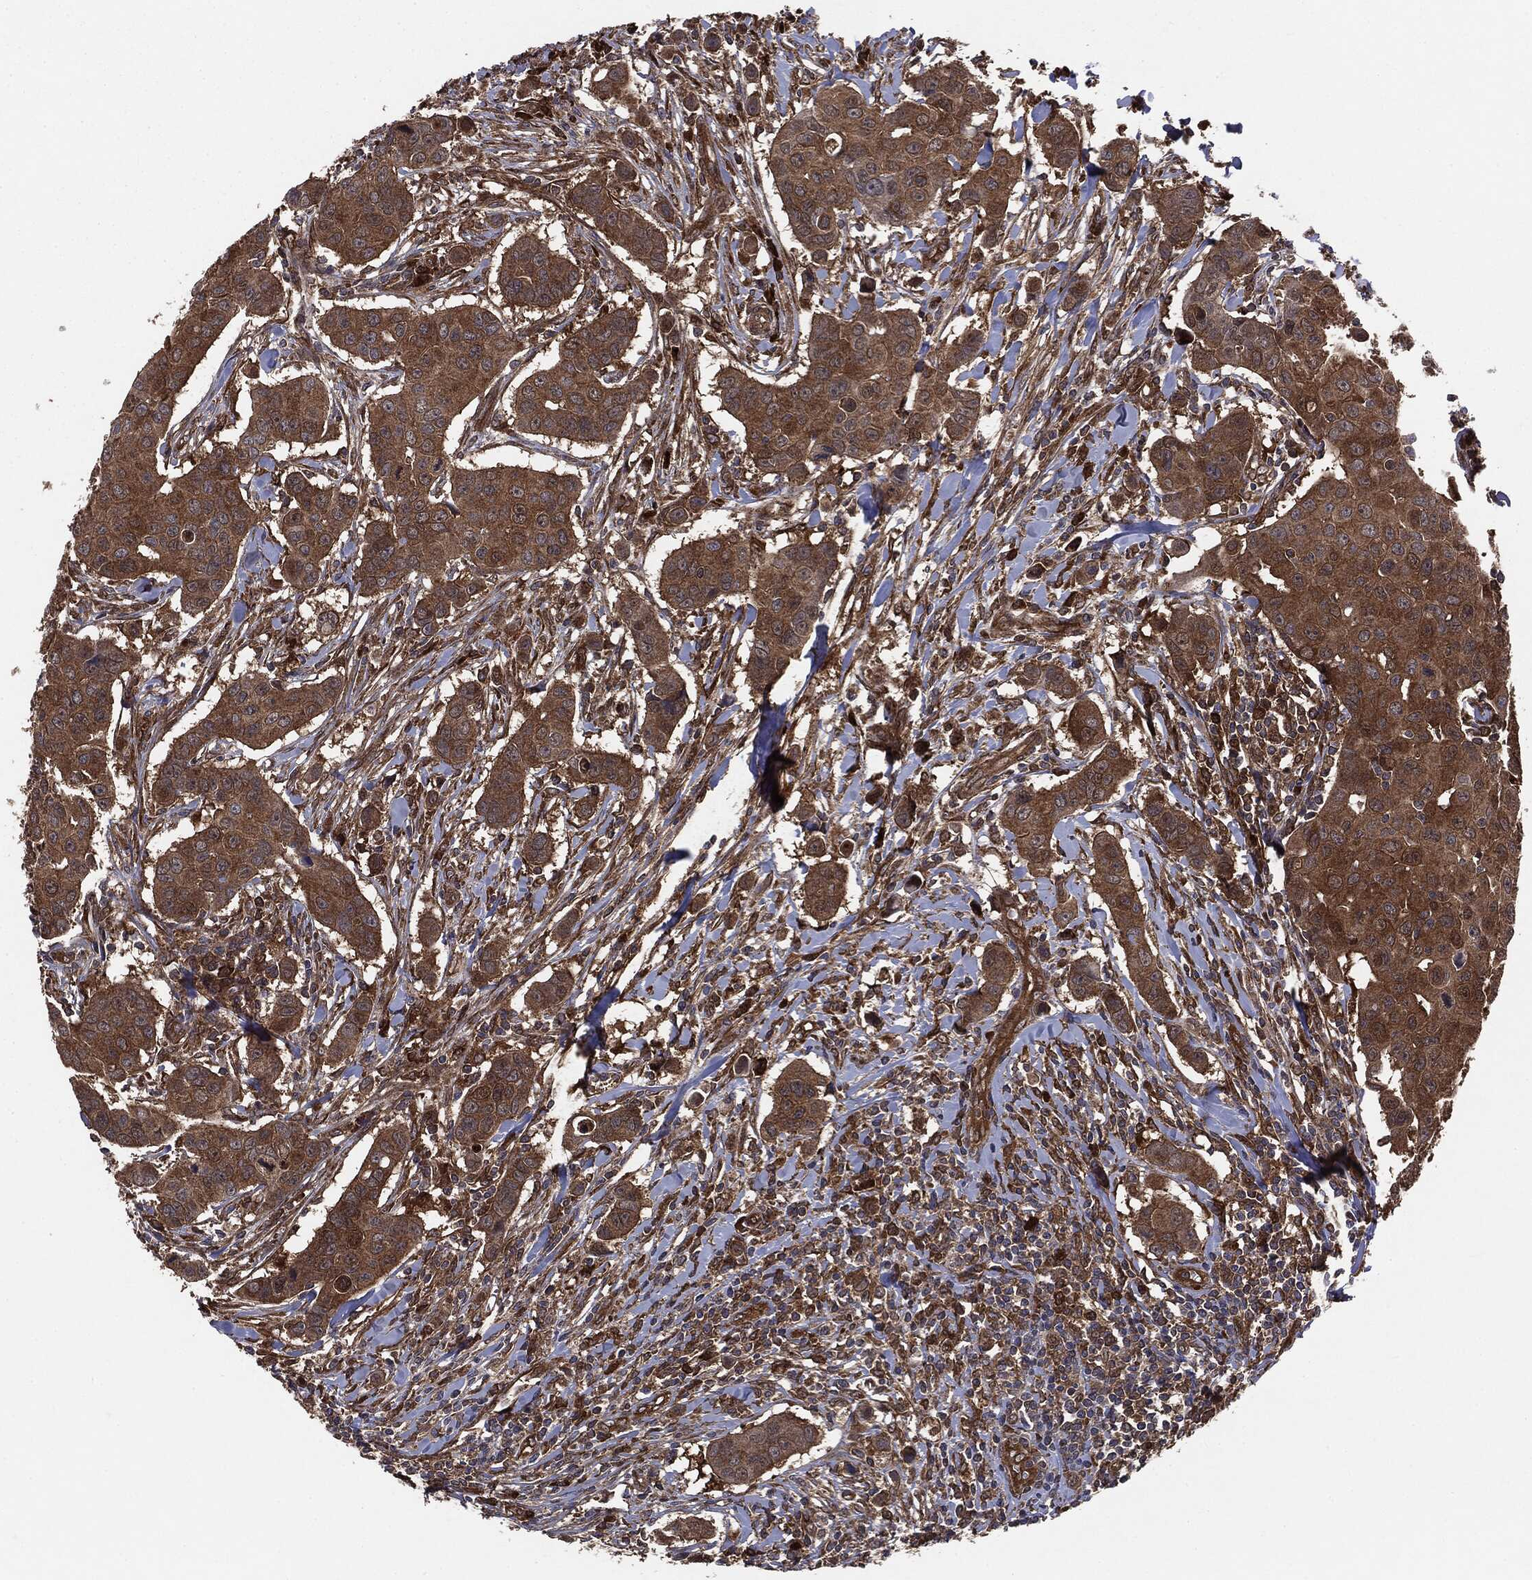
{"staining": {"intensity": "strong", "quantity": ">75%", "location": "cytoplasmic/membranous"}, "tissue": "breast cancer", "cell_type": "Tumor cells", "image_type": "cancer", "snomed": [{"axis": "morphology", "description": "Duct carcinoma"}, {"axis": "topography", "description": "Breast"}], "caption": "Breast cancer (invasive ductal carcinoma) stained for a protein shows strong cytoplasmic/membranous positivity in tumor cells.", "gene": "NME1", "patient": {"sex": "female", "age": 24}}